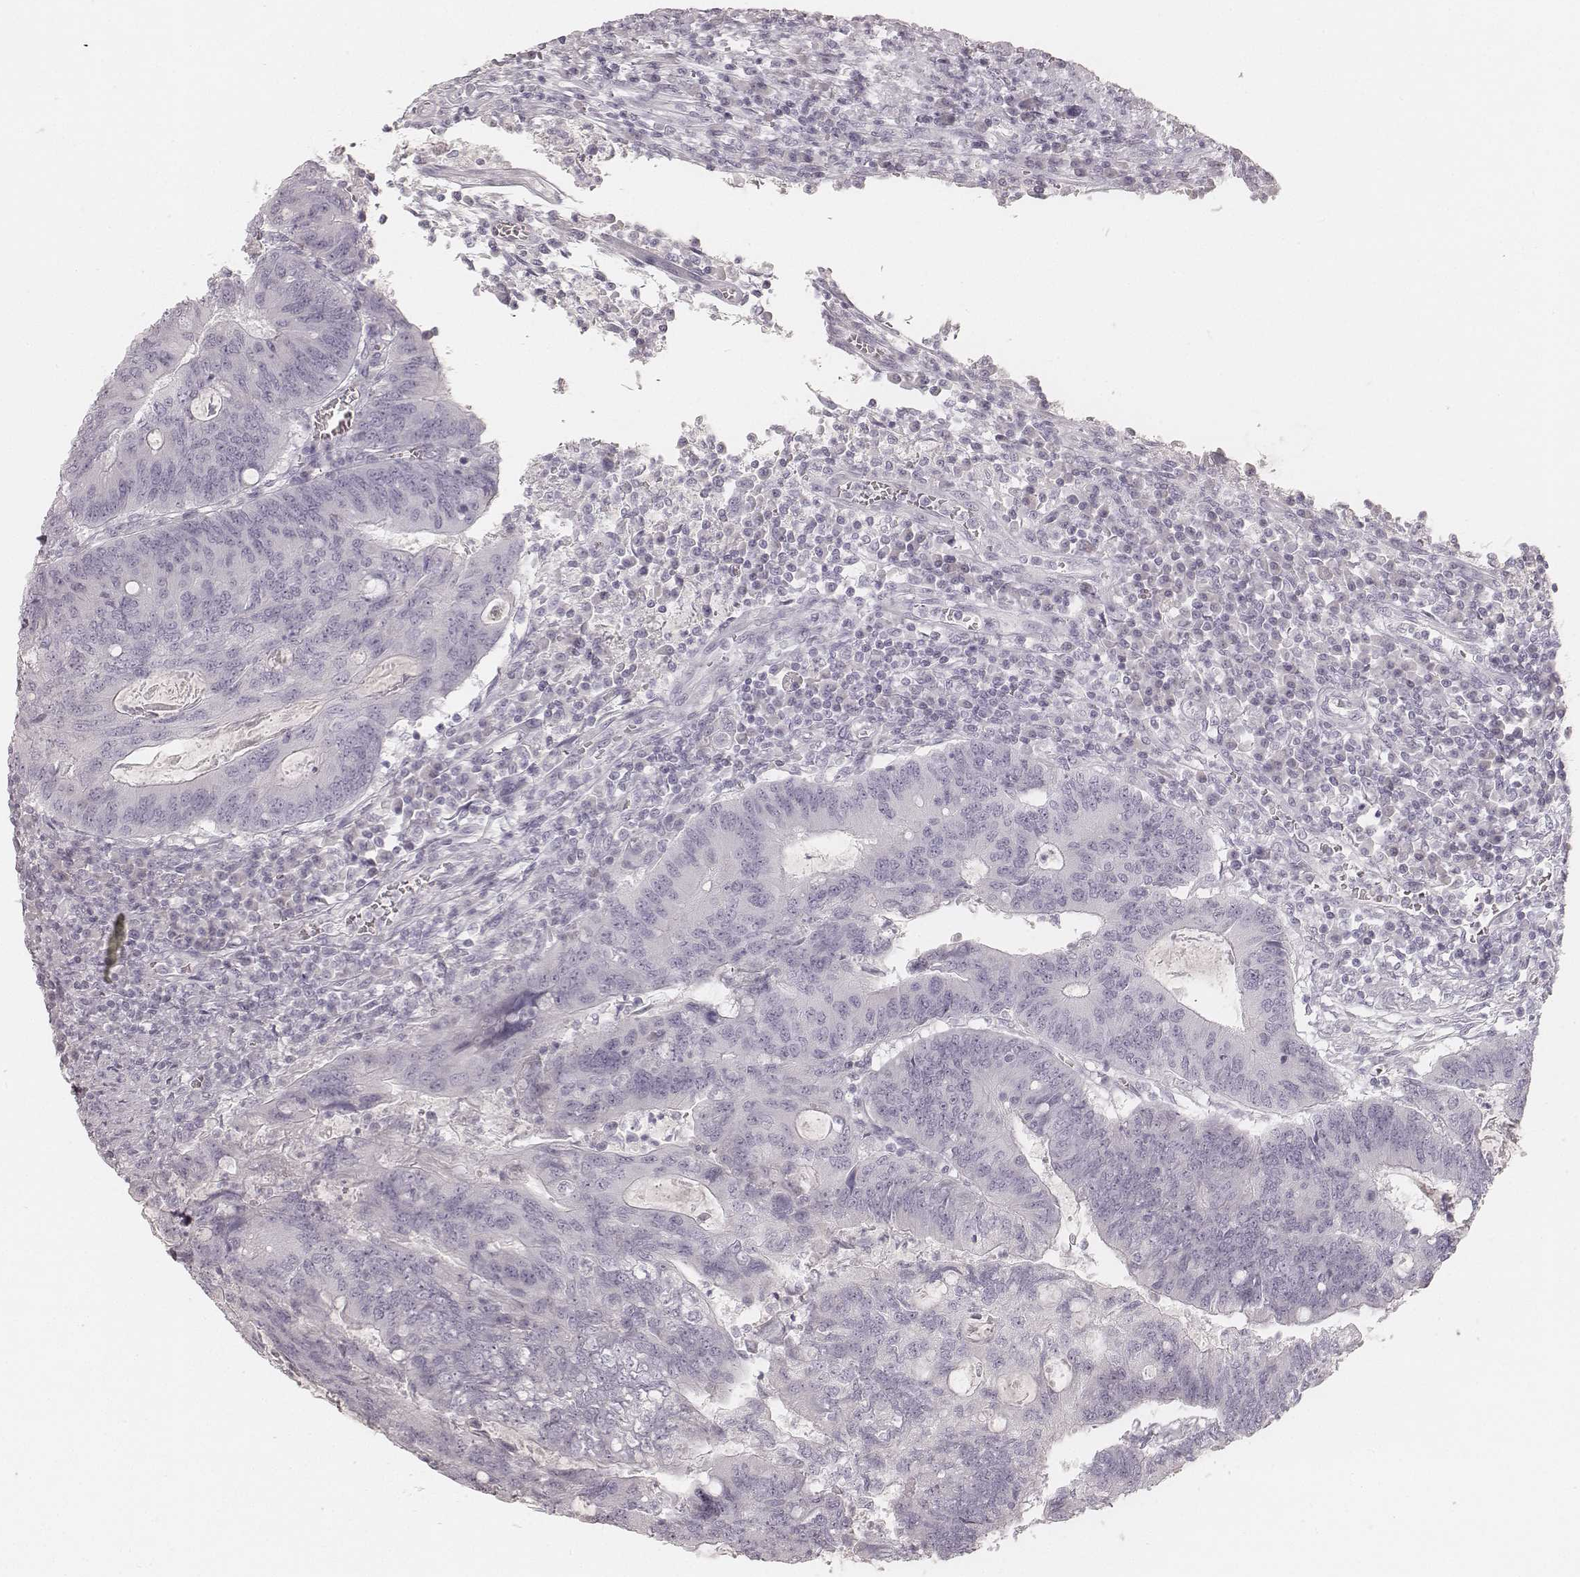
{"staining": {"intensity": "negative", "quantity": "none", "location": "none"}, "tissue": "colorectal cancer", "cell_type": "Tumor cells", "image_type": "cancer", "snomed": [{"axis": "morphology", "description": "Adenocarcinoma, NOS"}, {"axis": "topography", "description": "Colon"}], "caption": "Photomicrograph shows no significant protein staining in tumor cells of colorectal adenocarcinoma. (Brightfield microscopy of DAB (3,3'-diaminobenzidine) immunohistochemistry (IHC) at high magnification).", "gene": "KRT31", "patient": {"sex": "male", "age": 67}}